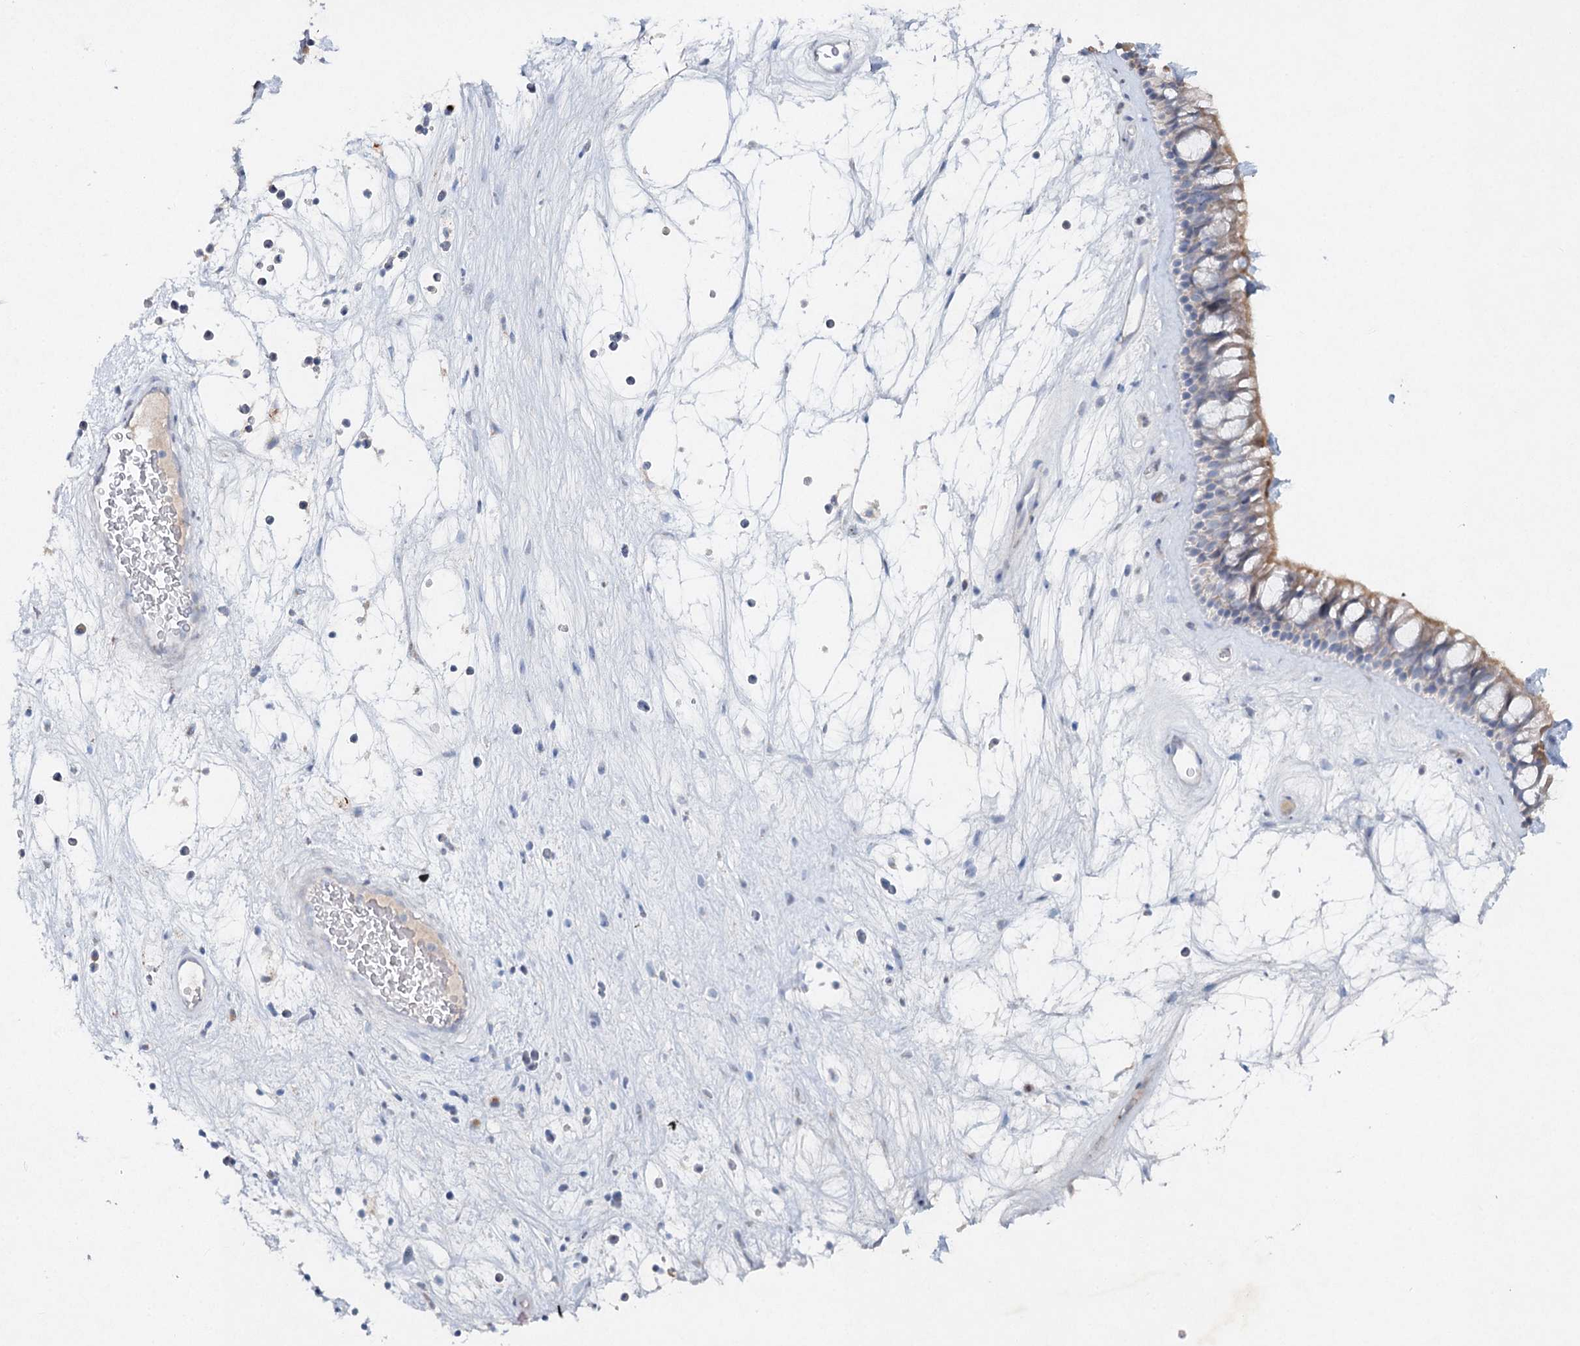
{"staining": {"intensity": "moderate", "quantity": "25%-75%", "location": "cytoplasmic/membranous"}, "tissue": "nasopharynx", "cell_type": "Respiratory epithelial cells", "image_type": "normal", "snomed": [{"axis": "morphology", "description": "Normal tissue, NOS"}, {"axis": "topography", "description": "Nasopharynx"}], "caption": "Human nasopharynx stained with a brown dye shows moderate cytoplasmic/membranous positive staining in about 25%-75% of respiratory epithelial cells.", "gene": "RFX6", "patient": {"sex": "male", "age": 64}}